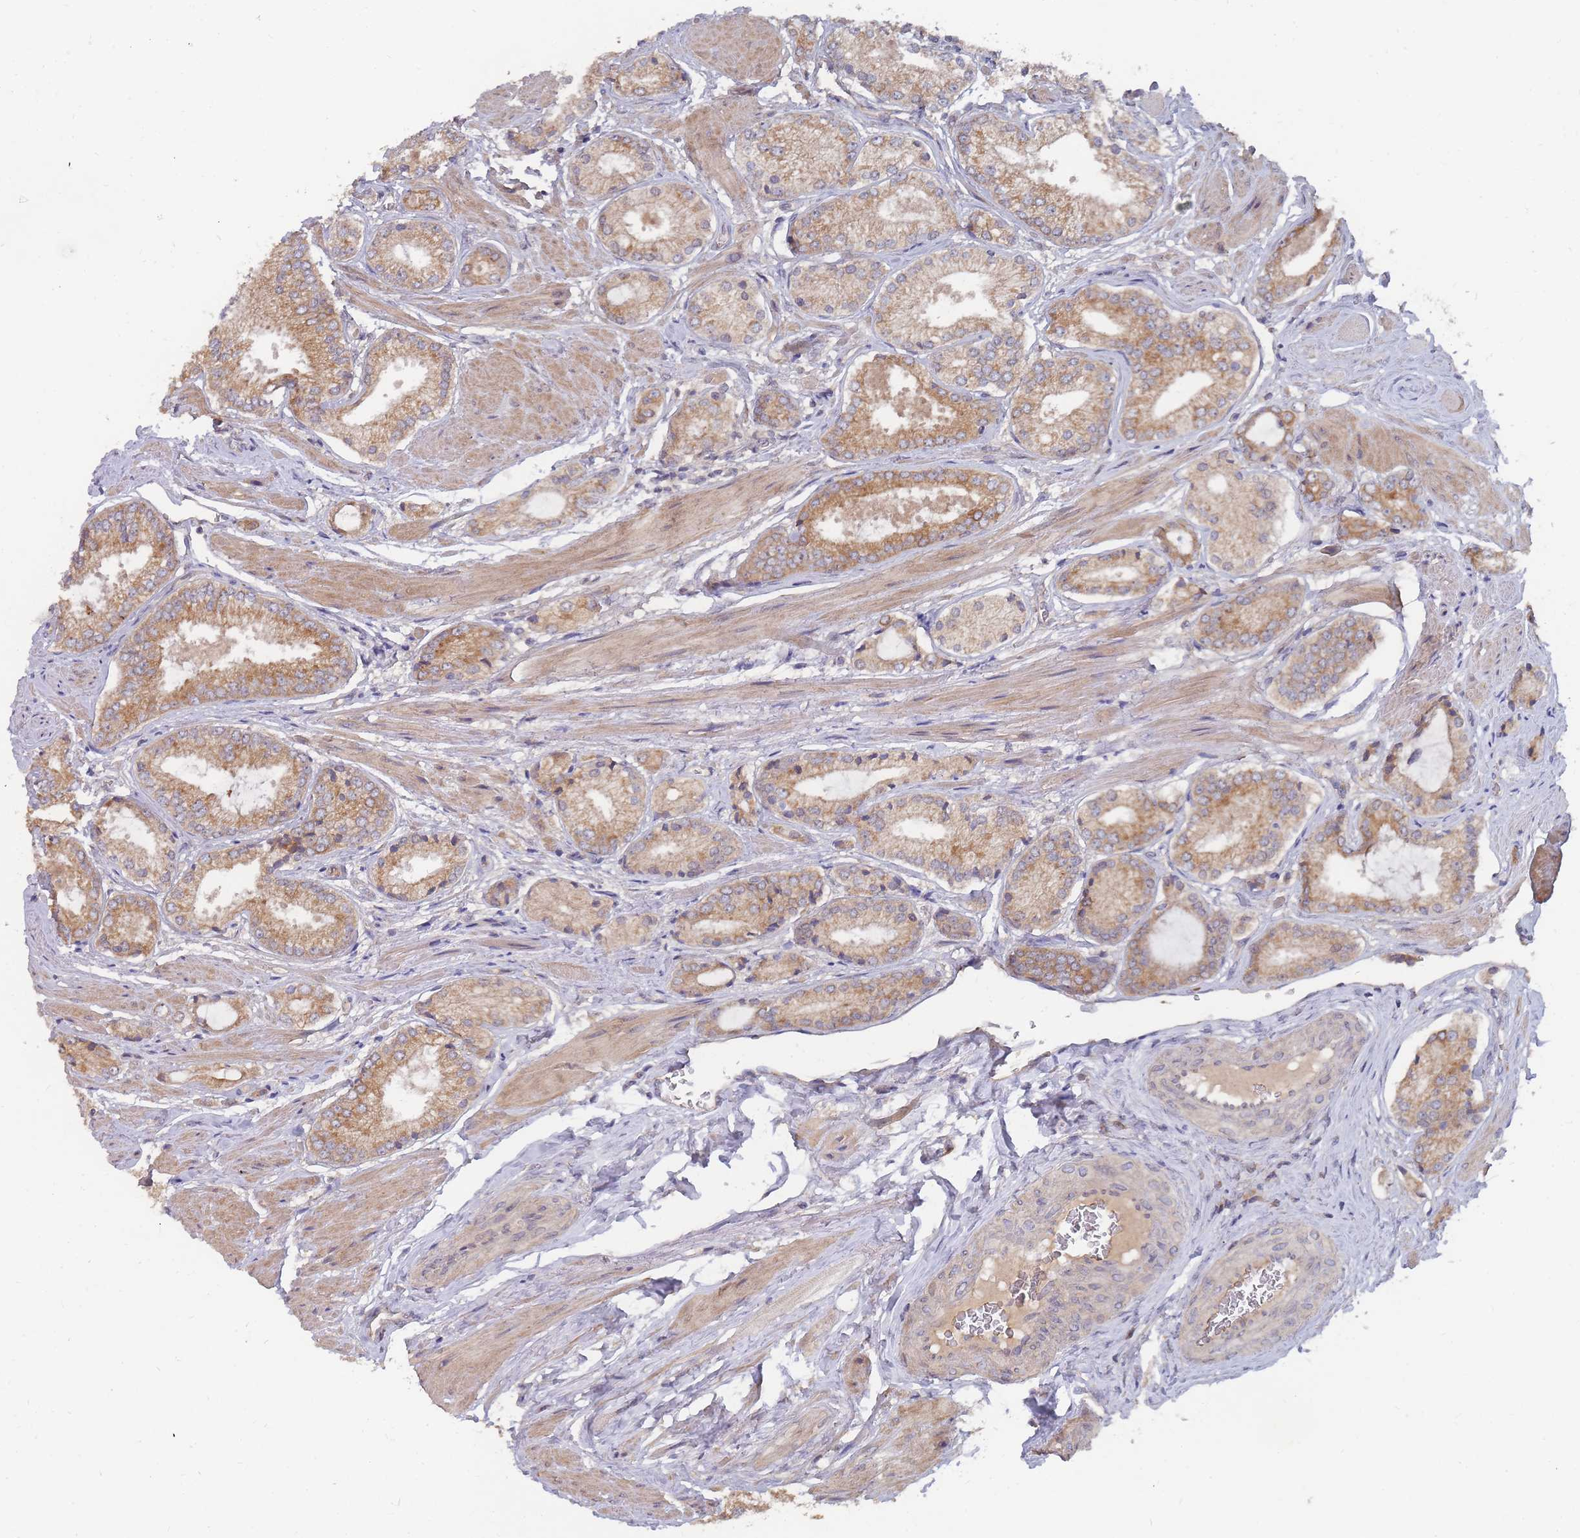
{"staining": {"intensity": "moderate", "quantity": ">75%", "location": "cytoplasmic/membranous"}, "tissue": "prostate cancer", "cell_type": "Tumor cells", "image_type": "cancer", "snomed": [{"axis": "morphology", "description": "Adenocarcinoma, High grade"}, {"axis": "topography", "description": "Prostate and seminal vesicle, NOS"}], "caption": "The histopathology image reveals a brown stain indicating the presence of a protein in the cytoplasmic/membranous of tumor cells in adenocarcinoma (high-grade) (prostate). Using DAB (3,3'-diaminobenzidine) (brown) and hematoxylin (blue) stains, captured at high magnification using brightfield microscopy.", "gene": "SLC35F5", "patient": {"sex": "male", "age": 64}}